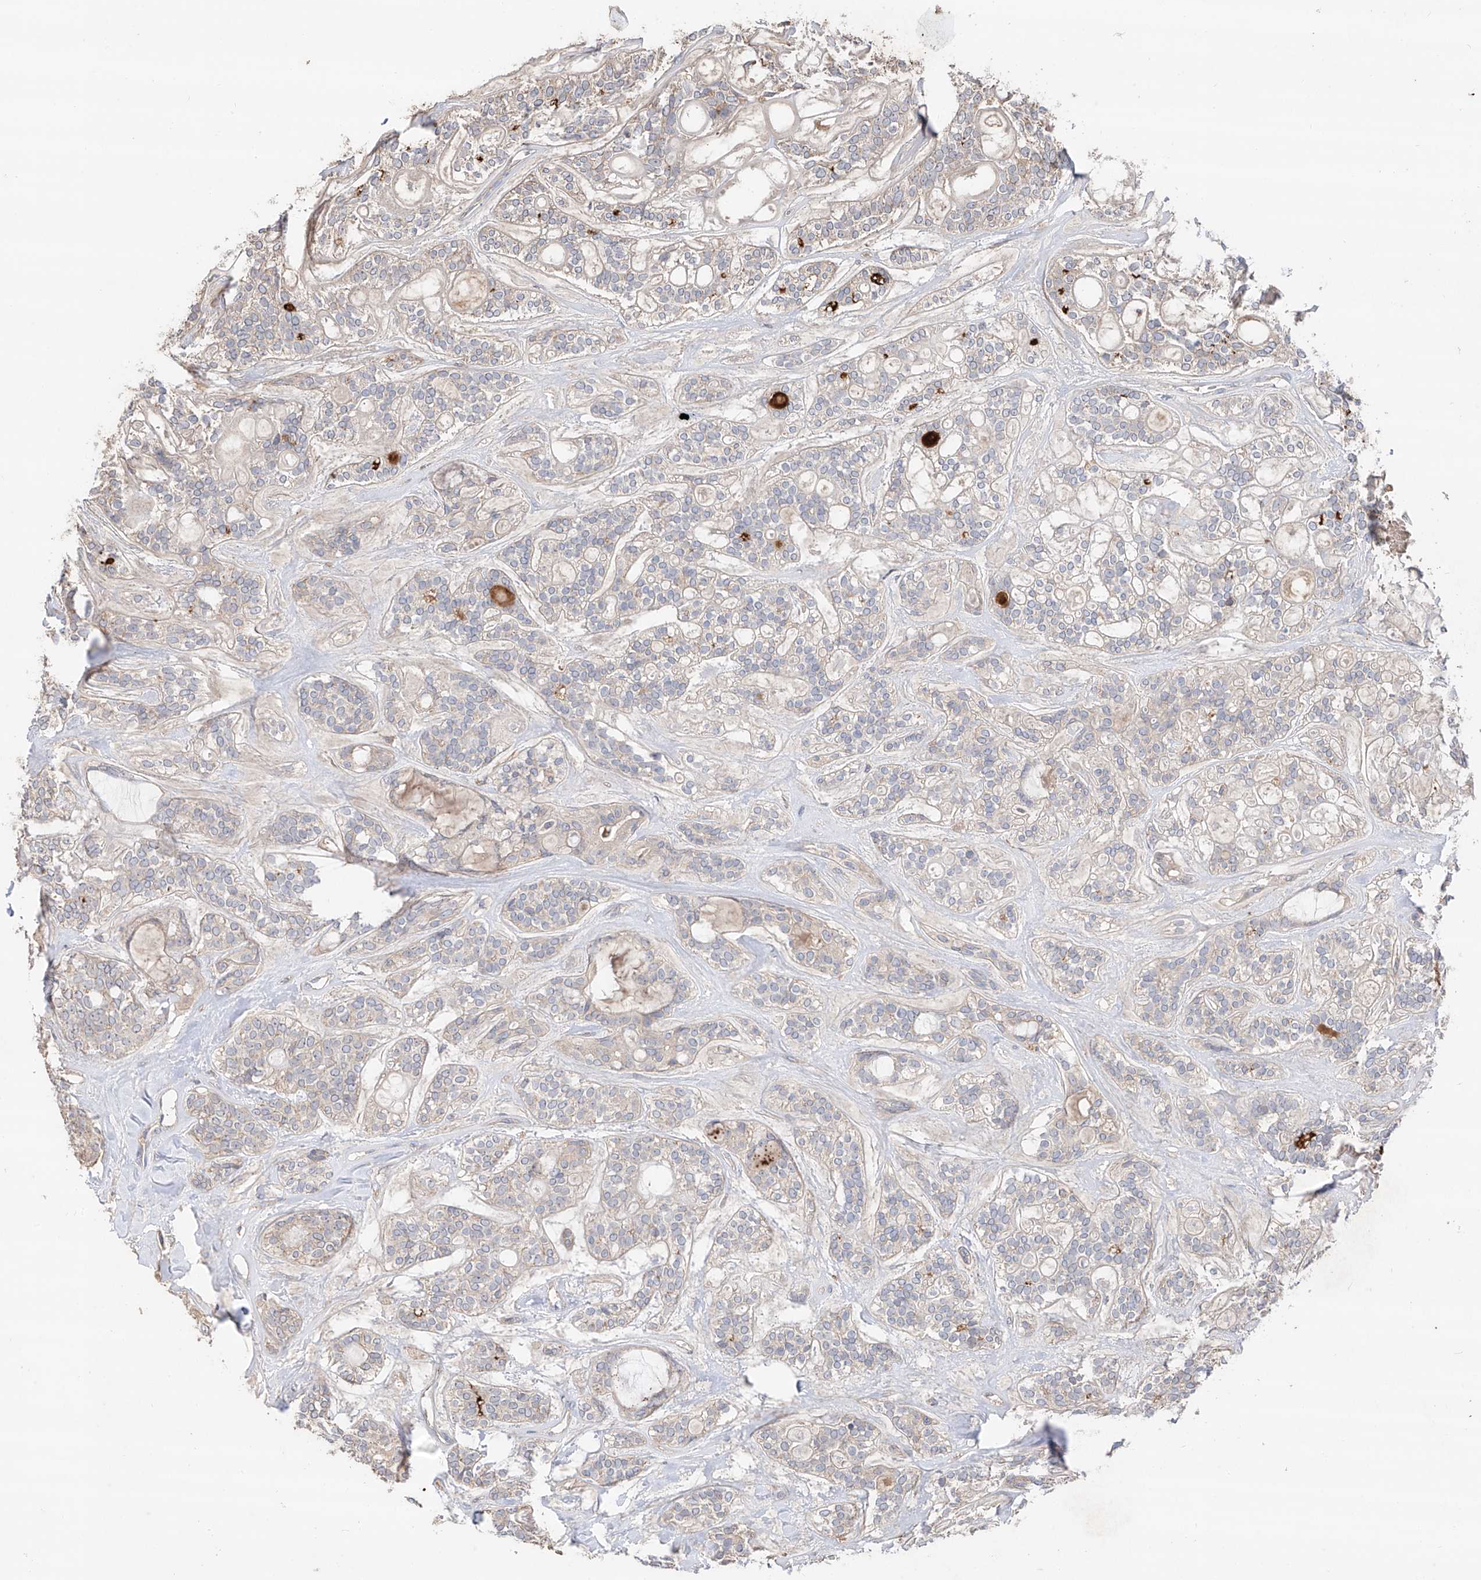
{"staining": {"intensity": "negative", "quantity": "none", "location": "none"}, "tissue": "head and neck cancer", "cell_type": "Tumor cells", "image_type": "cancer", "snomed": [{"axis": "morphology", "description": "Adenocarcinoma, NOS"}, {"axis": "topography", "description": "Head-Neck"}], "caption": "DAB (3,3'-diaminobenzidine) immunohistochemical staining of human head and neck adenocarcinoma shows no significant staining in tumor cells. (Brightfield microscopy of DAB (3,3'-diaminobenzidine) IHC at high magnification).", "gene": "EDN1", "patient": {"sex": "male", "age": 66}}